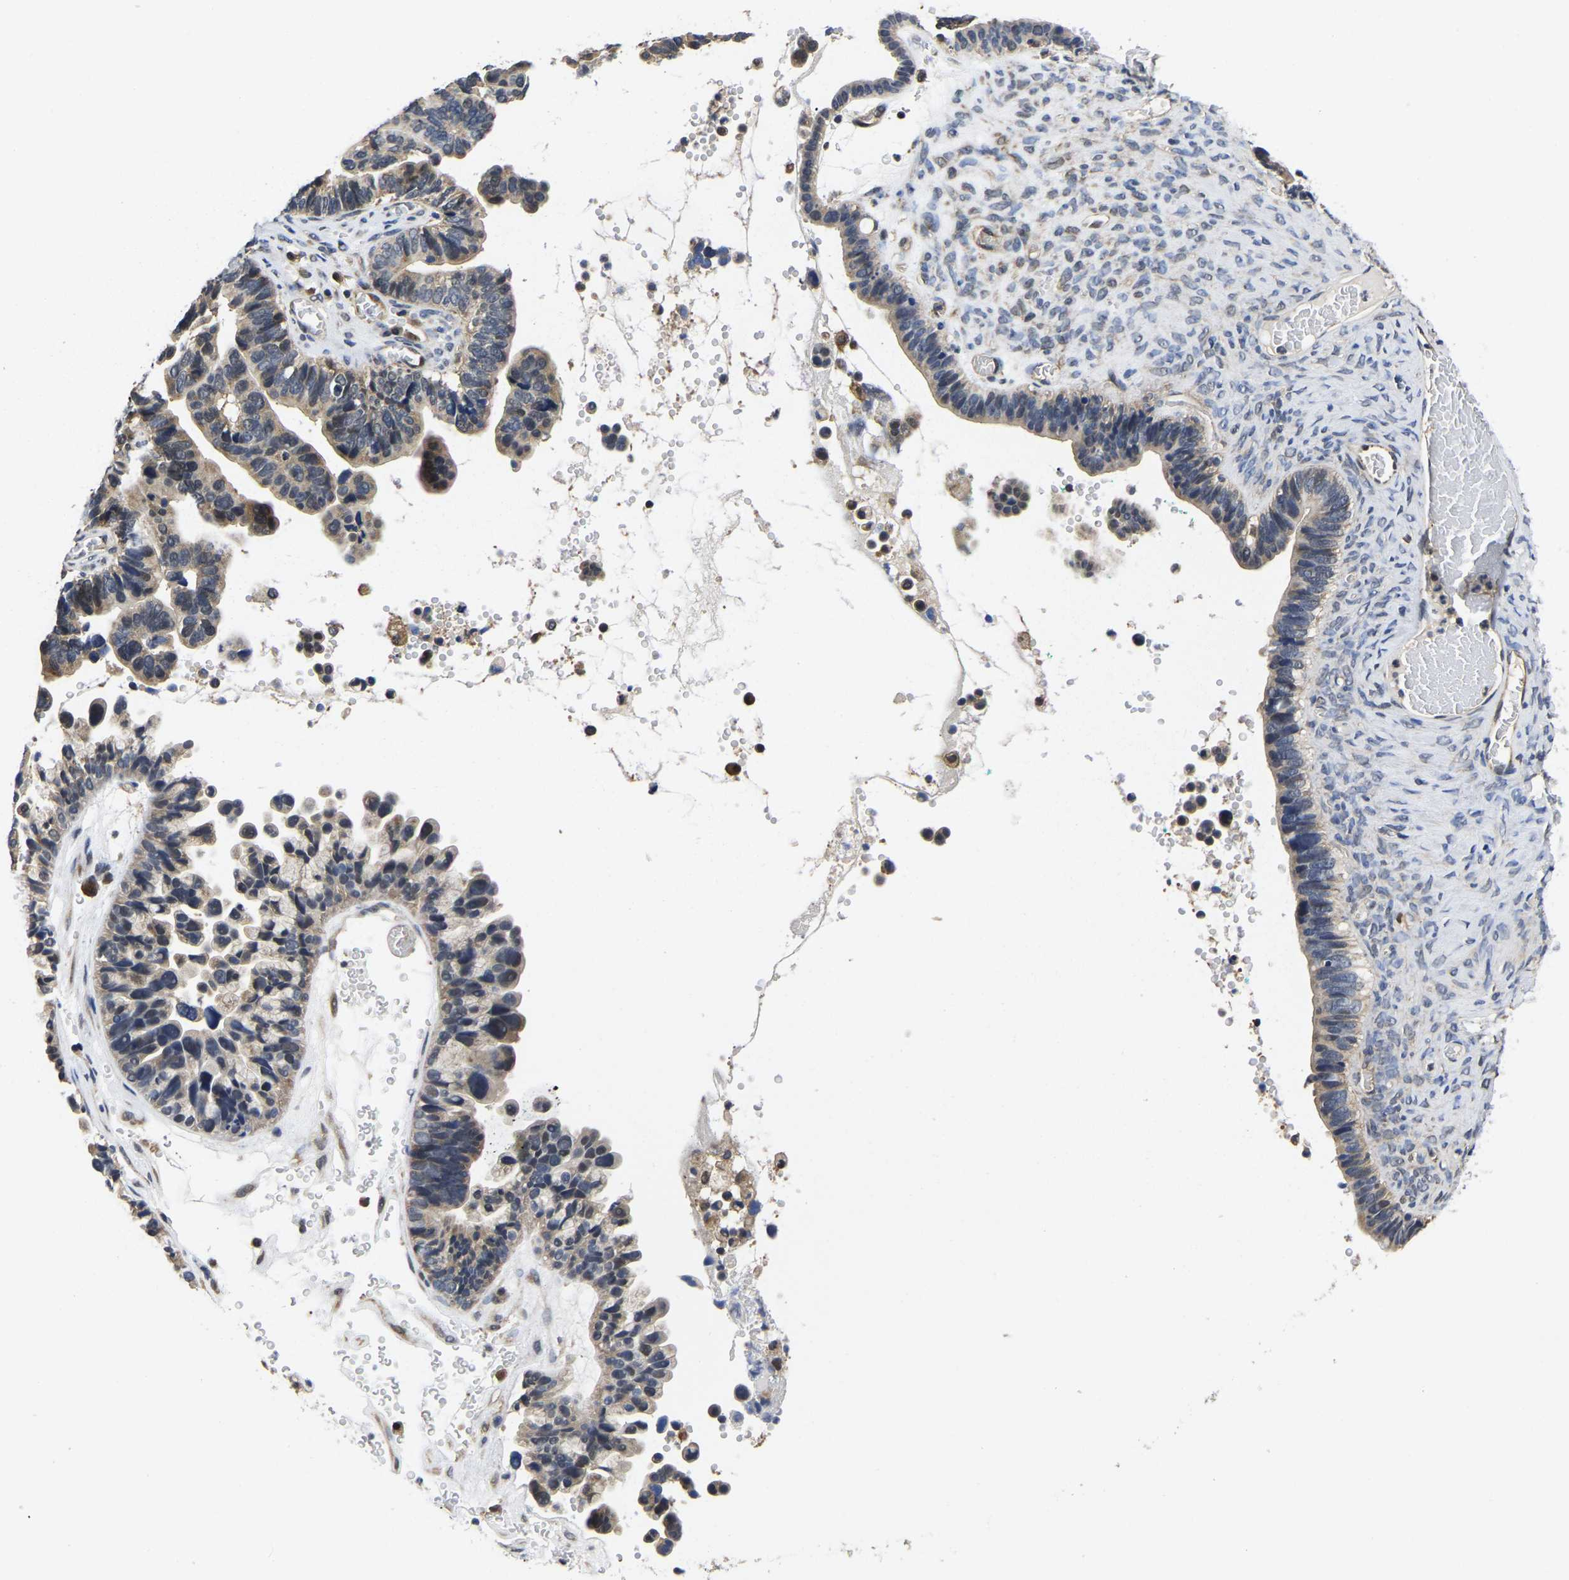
{"staining": {"intensity": "weak", "quantity": ">75%", "location": "cytoplasmic/membranous,nuclear"}, "tissue": "ovarian cancer", "cell_type": "Tumor cells", "image_type": "cancer", "snomed": [{"axis": "morphology", "description": "Cystadenocarcinoma, serous, NOS"}, {"axis": "topography", "description": "Ovary"}], "caption": "This image displays IHC staining of human ovarian serous cystadenocarcinoma, with low weak cytoplasmic/membranous and nuclear expression in approximately >75% of tumor cells.", "gene": "MCOLN2", "patient": {"sex": "female", "age": 56}}